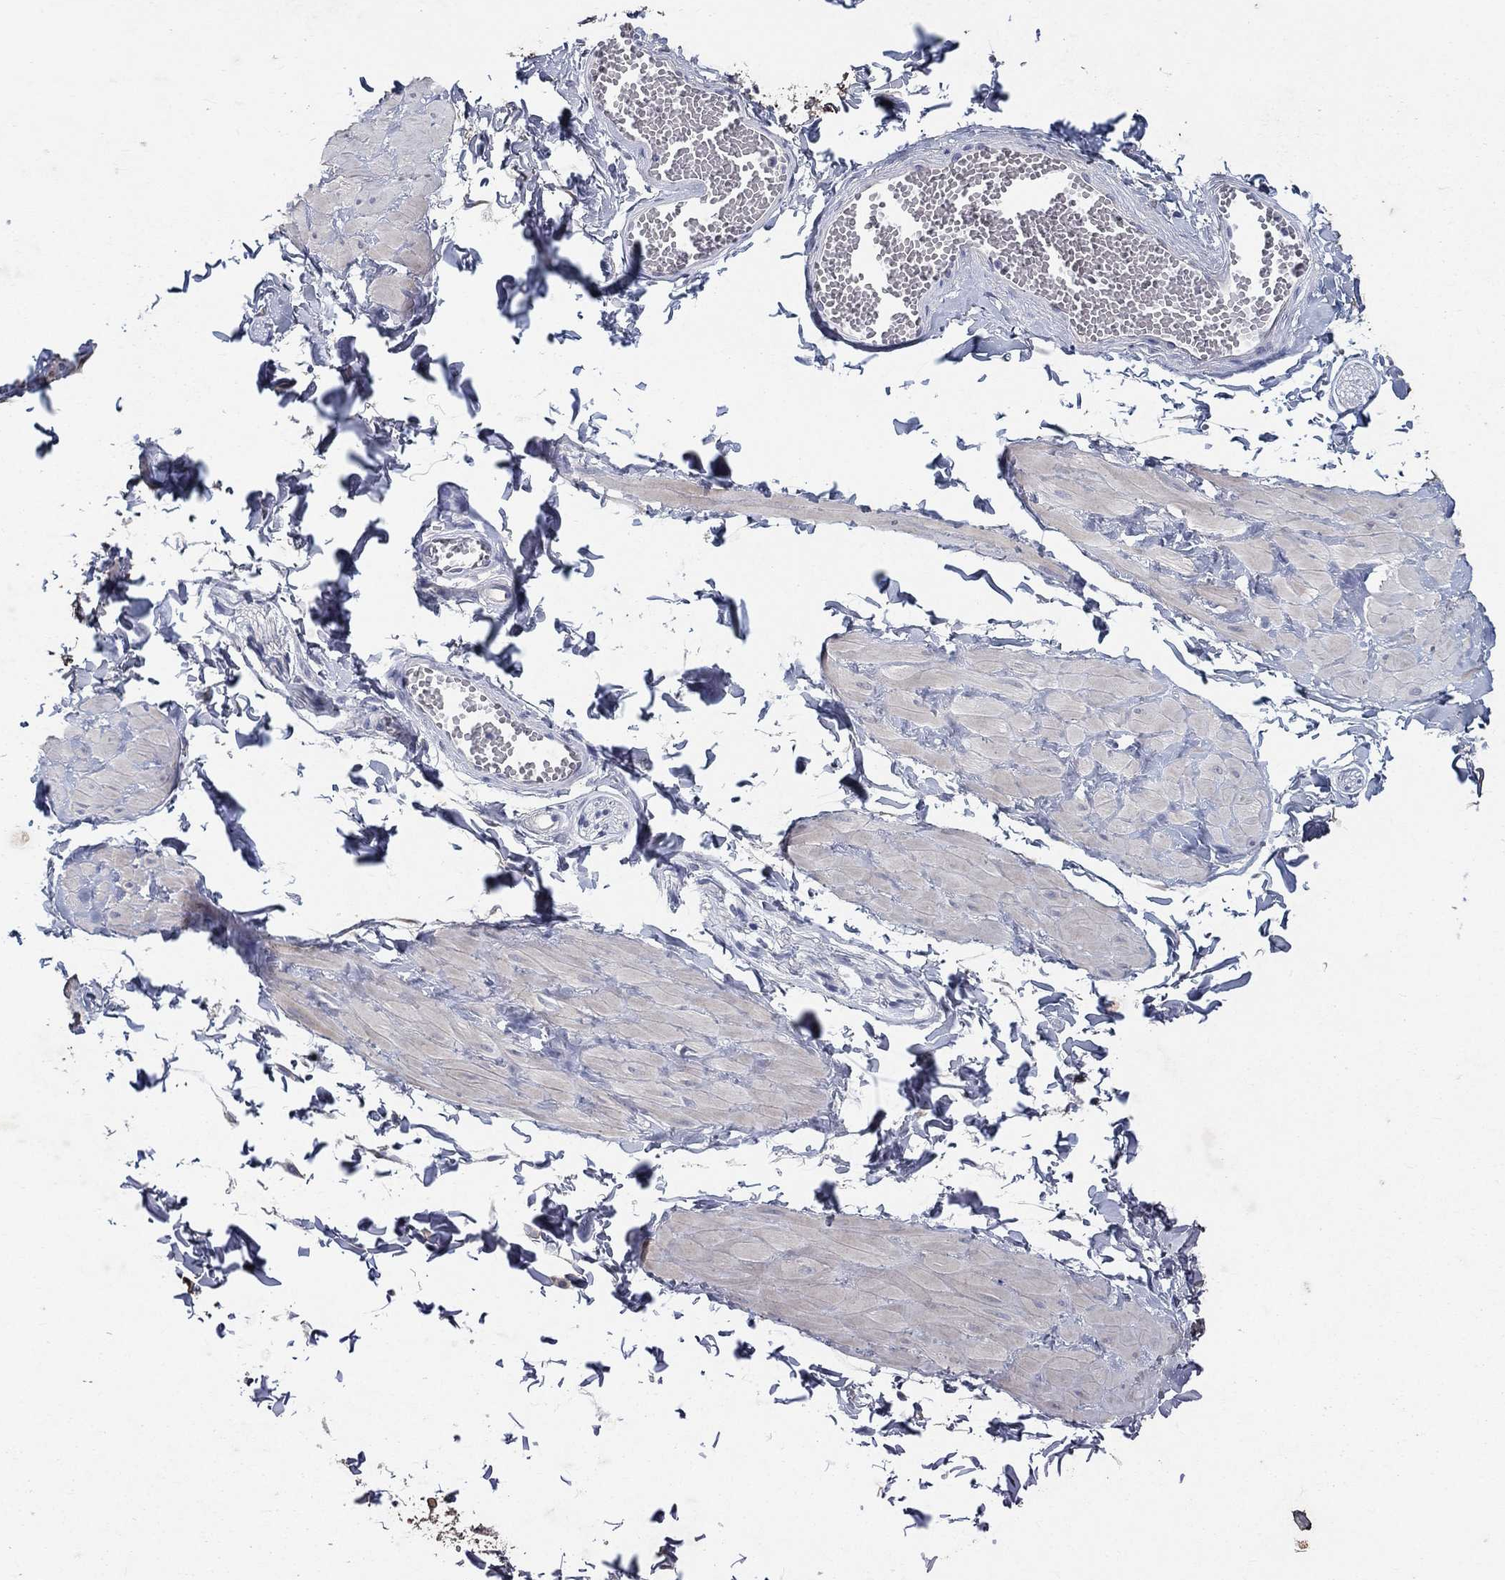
{"staining": {"intensity": "moderate", "quantity": ">75%", "location": "cytoplasmic/membranous"}, "tissue": "adipose tissue", "cell_type": "Adipocytes", "image_type": "normal", "snomed": [{"axis": "morphology", "description": "Normal tissue, NOS"}, {"axis": "topography", "description": "Smooth muscle"}, {"axis": "topography", "description": "Peripheral nerve tissue"}], "caption": "Adipocytes demonstrate medium levels of moderate cytoplasmic/membranous positivity in about >75% of cells in benign human adipose tissue. (brown staining indicates protein expression, while blue staining denotes nuclei).", "gene": "PROZ", "patient": {"sex": "male", "age": 22}}